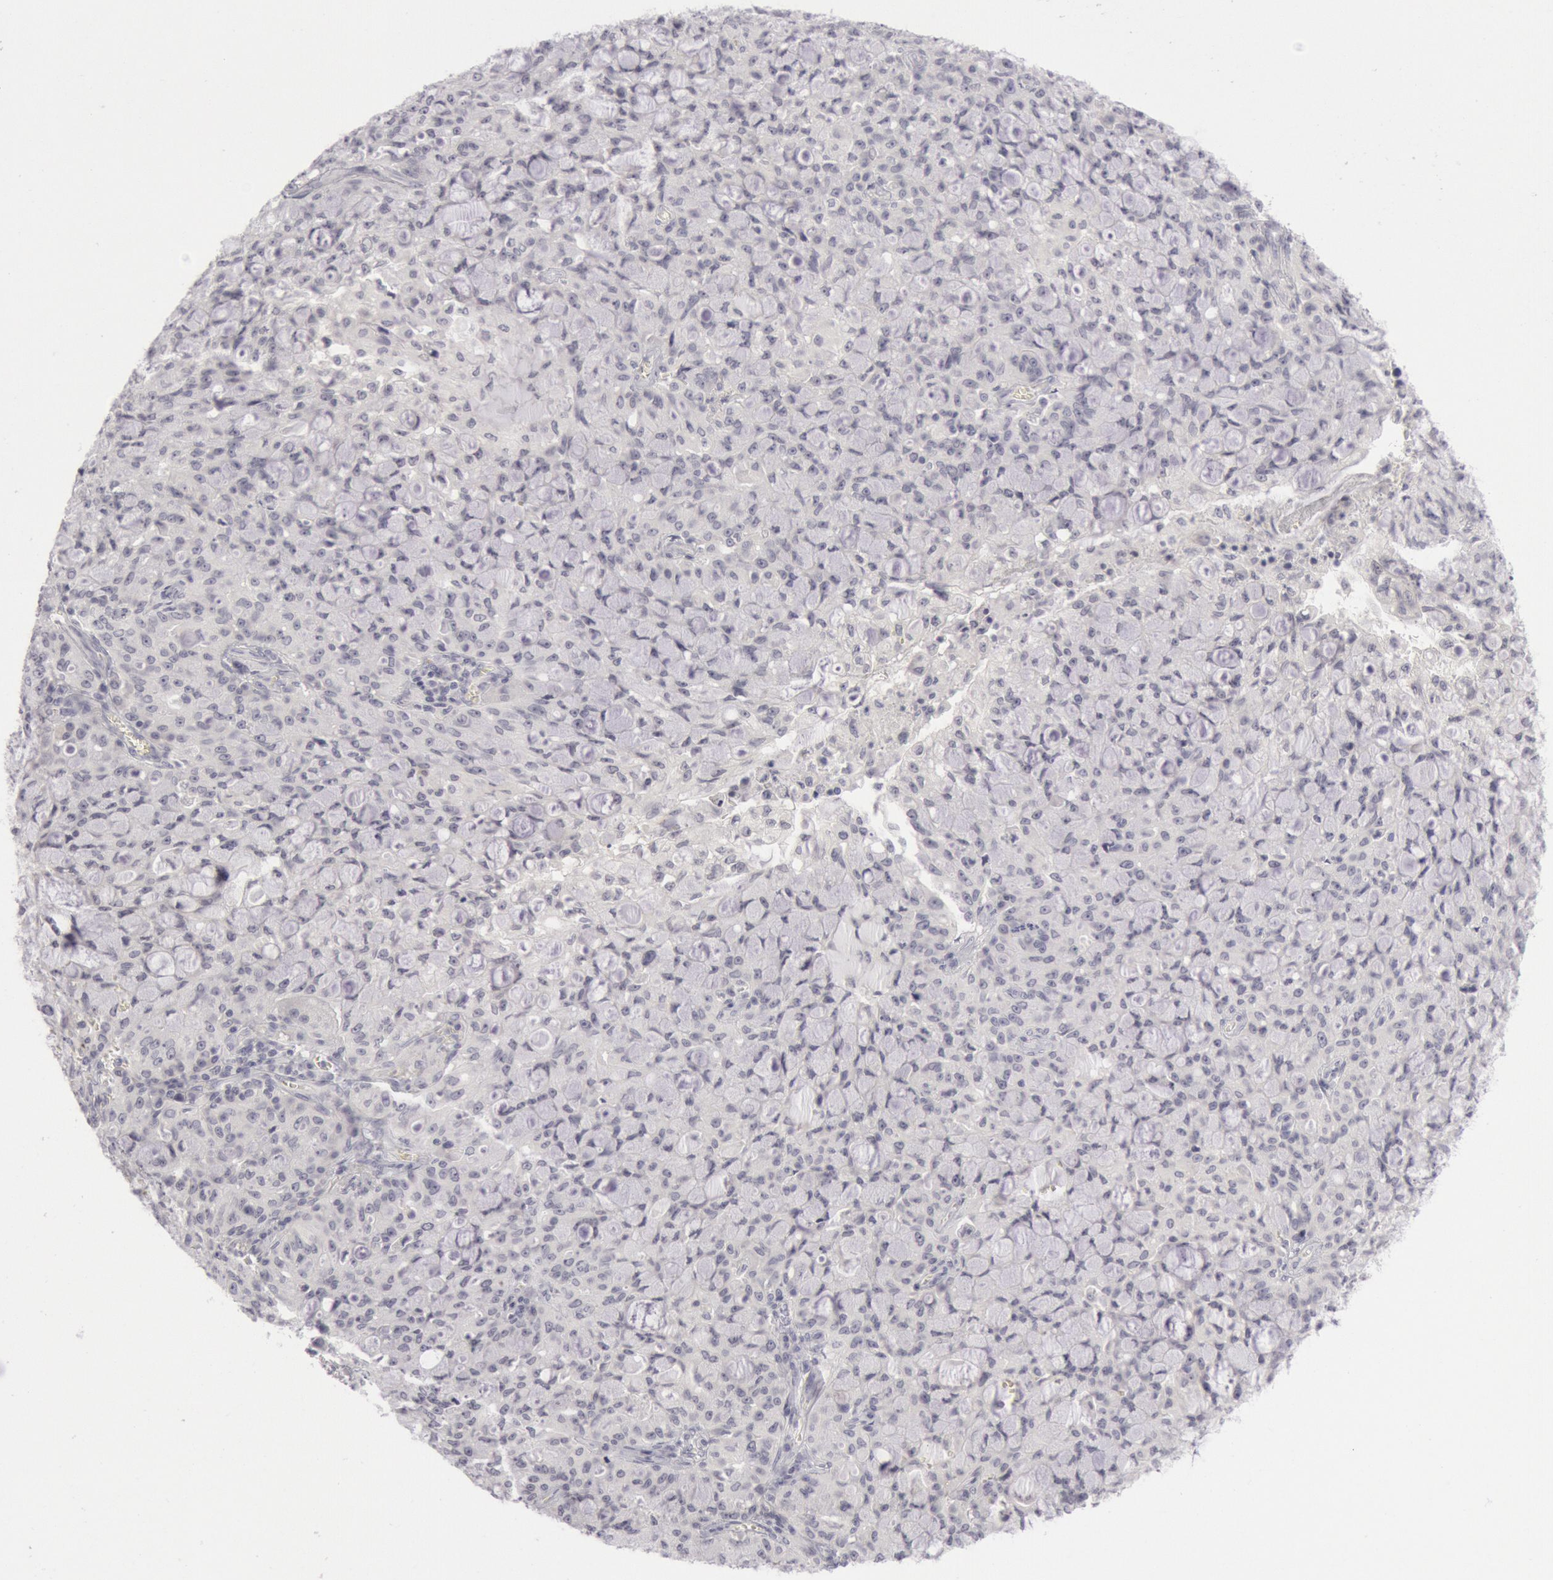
{"staining": {"intensity": "negative", "quantity": "none", "location": "none"}, "tissue": "lung cancer", "cell_type": "Tumor cells", "image_type": "cancer", "snomed": [{"axis": "morphology", "description": "Adenocarcinoma, NOS"}, {"axis": "topography", "description": "Lung"}], "caption": "Tumor cells are negative for brown protein staining in lung adenocarcinoma.", "gene": "KRT16", "patient": {"sex": "female", "age": 44}}